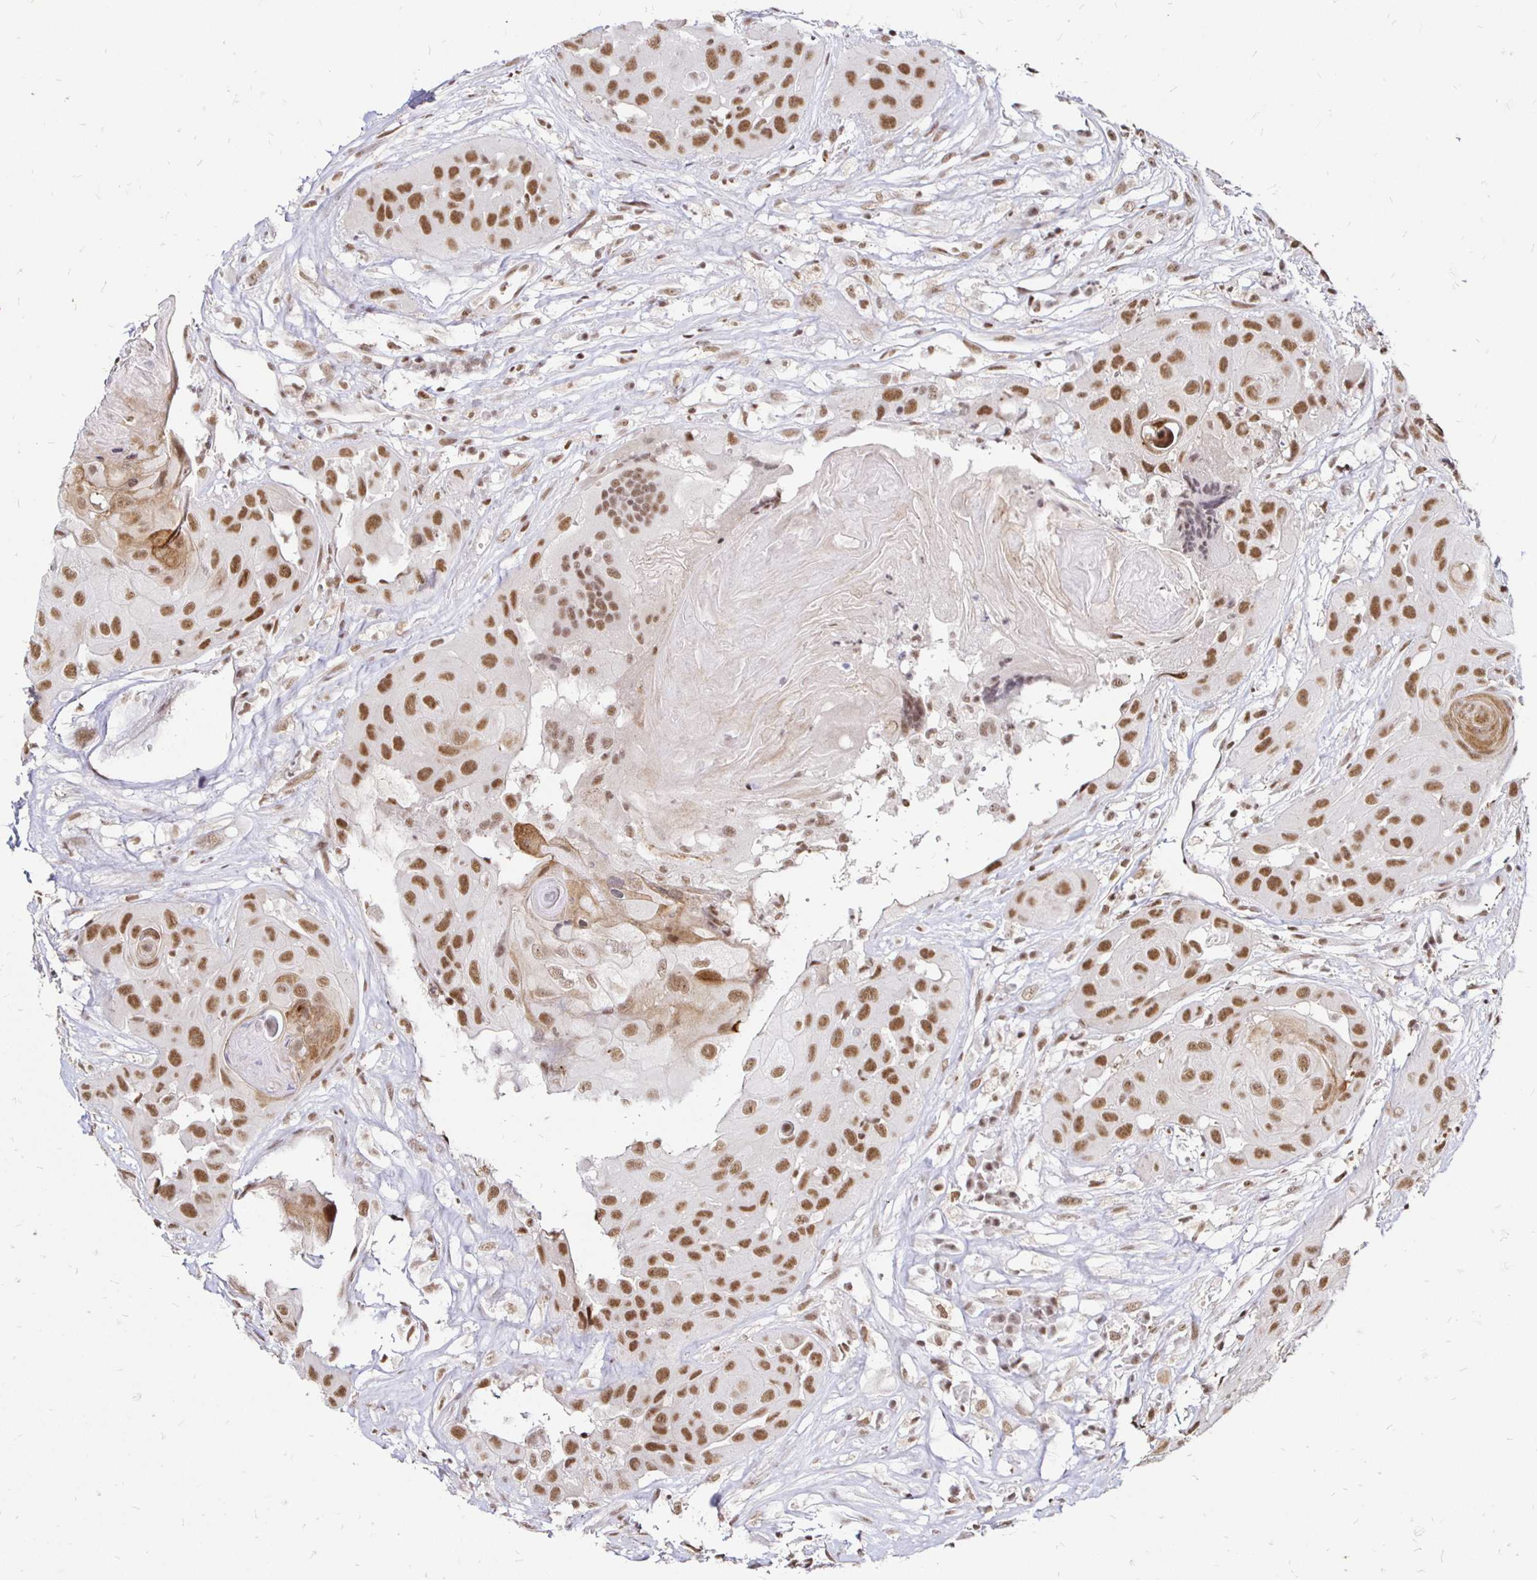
{"staining": {"intensity": "moderate", "quantity": ">75%", "location": "nuclear"}, "tissue": "head and neck cancer", "cell_type": "Tumor cells", "image_type": "cancer", "snomed": [{"axis": "morphology", "description": "Squamous cell carcinoma, NOS"}, {"axis": "topography", "description": "Head-Neck"}], "caption": "Head and neck cancer stained with a brown dye exhibits moderate nuclear positive positivity in about >75% of tumor cells.", "gene": "SIN3A", "patient": {"sex": "male", "age": 83}}